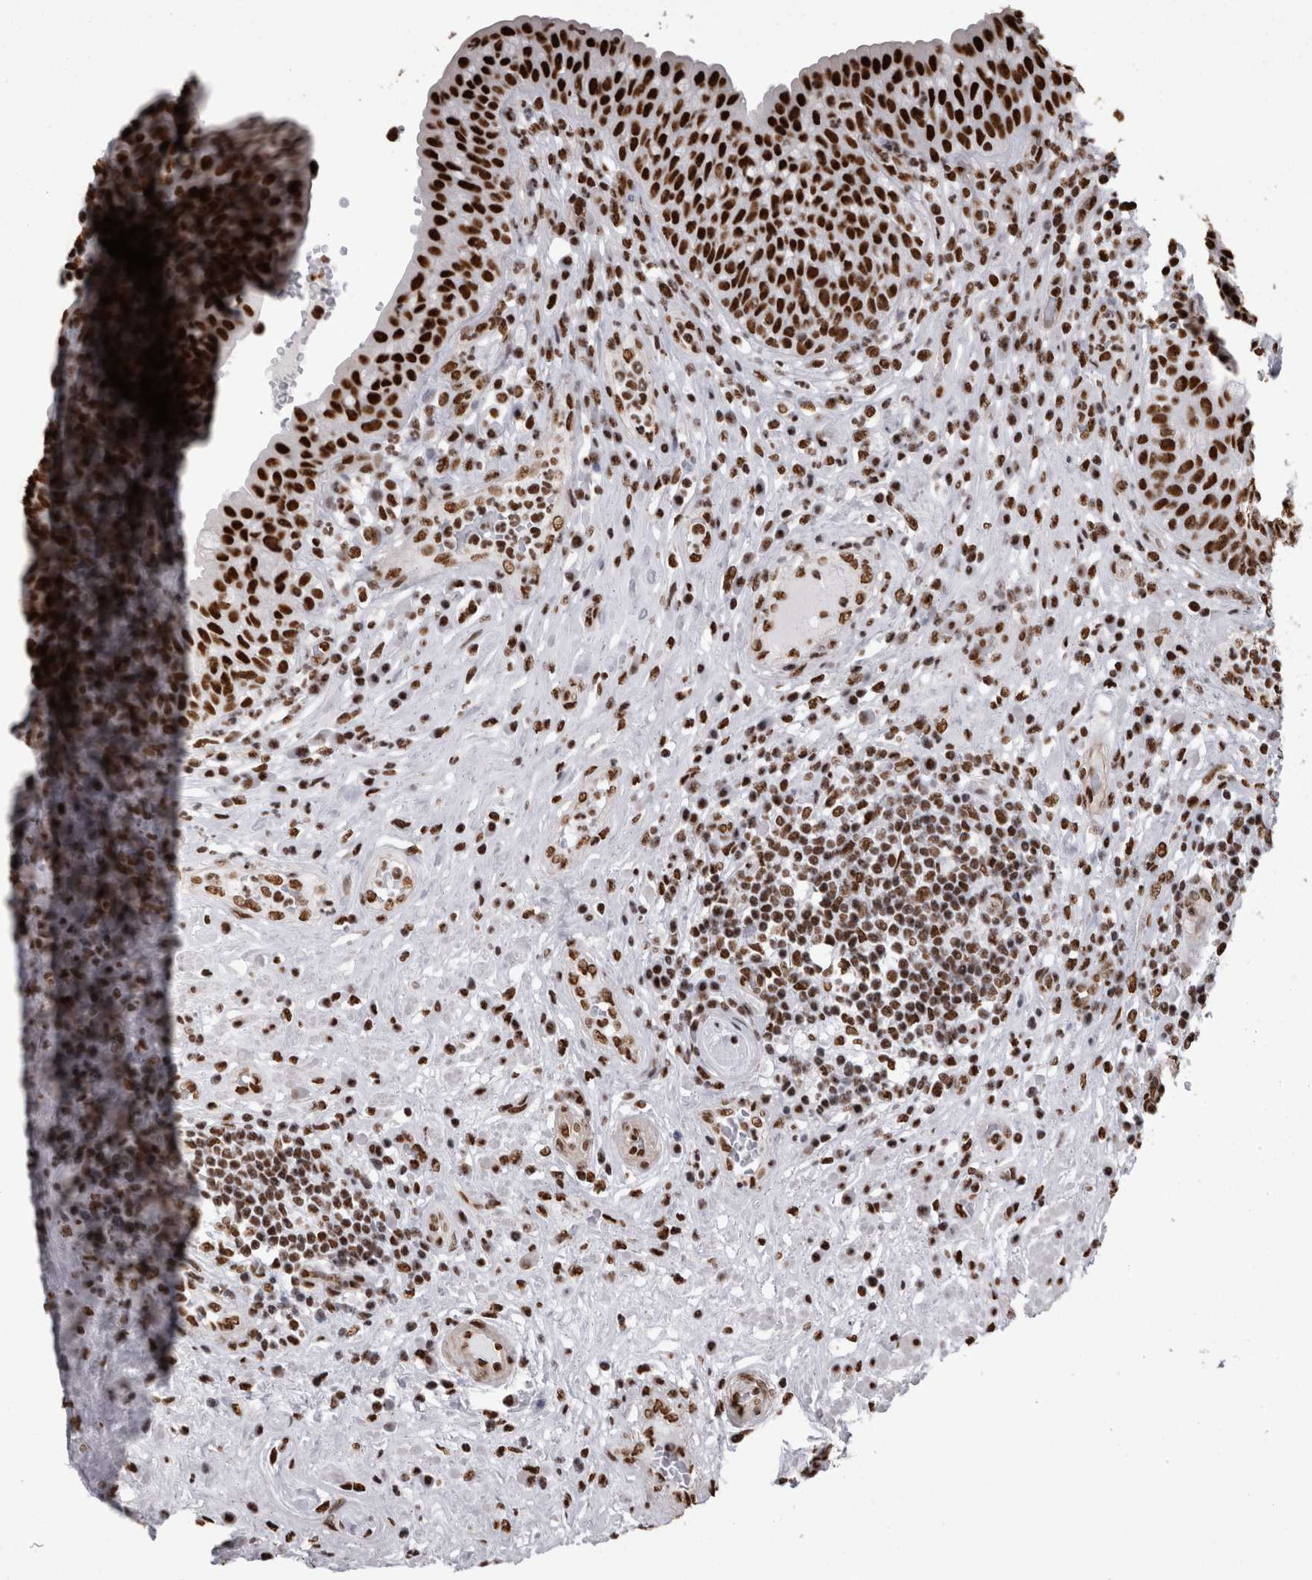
{"staining": {"intensity": "strong", "quantity": ">75%", "location": "nuclear"}, "tissue": "urinary bladder", "cell_type": "Urothelial cells", "image_type": "normal", "snomed": [{"axis": "morphology", "description": "Normal tissue, NOS"}, {"axis": "topography", "description": "Urinary bladder"}], "caption": "Urinary bladder stained with a brown dye exhibits strong nuclear positive positivity in approximately >75% of urothelial cells.", "gene": "HNRNPM", "patient": {"sex": "female", "age": 62}}